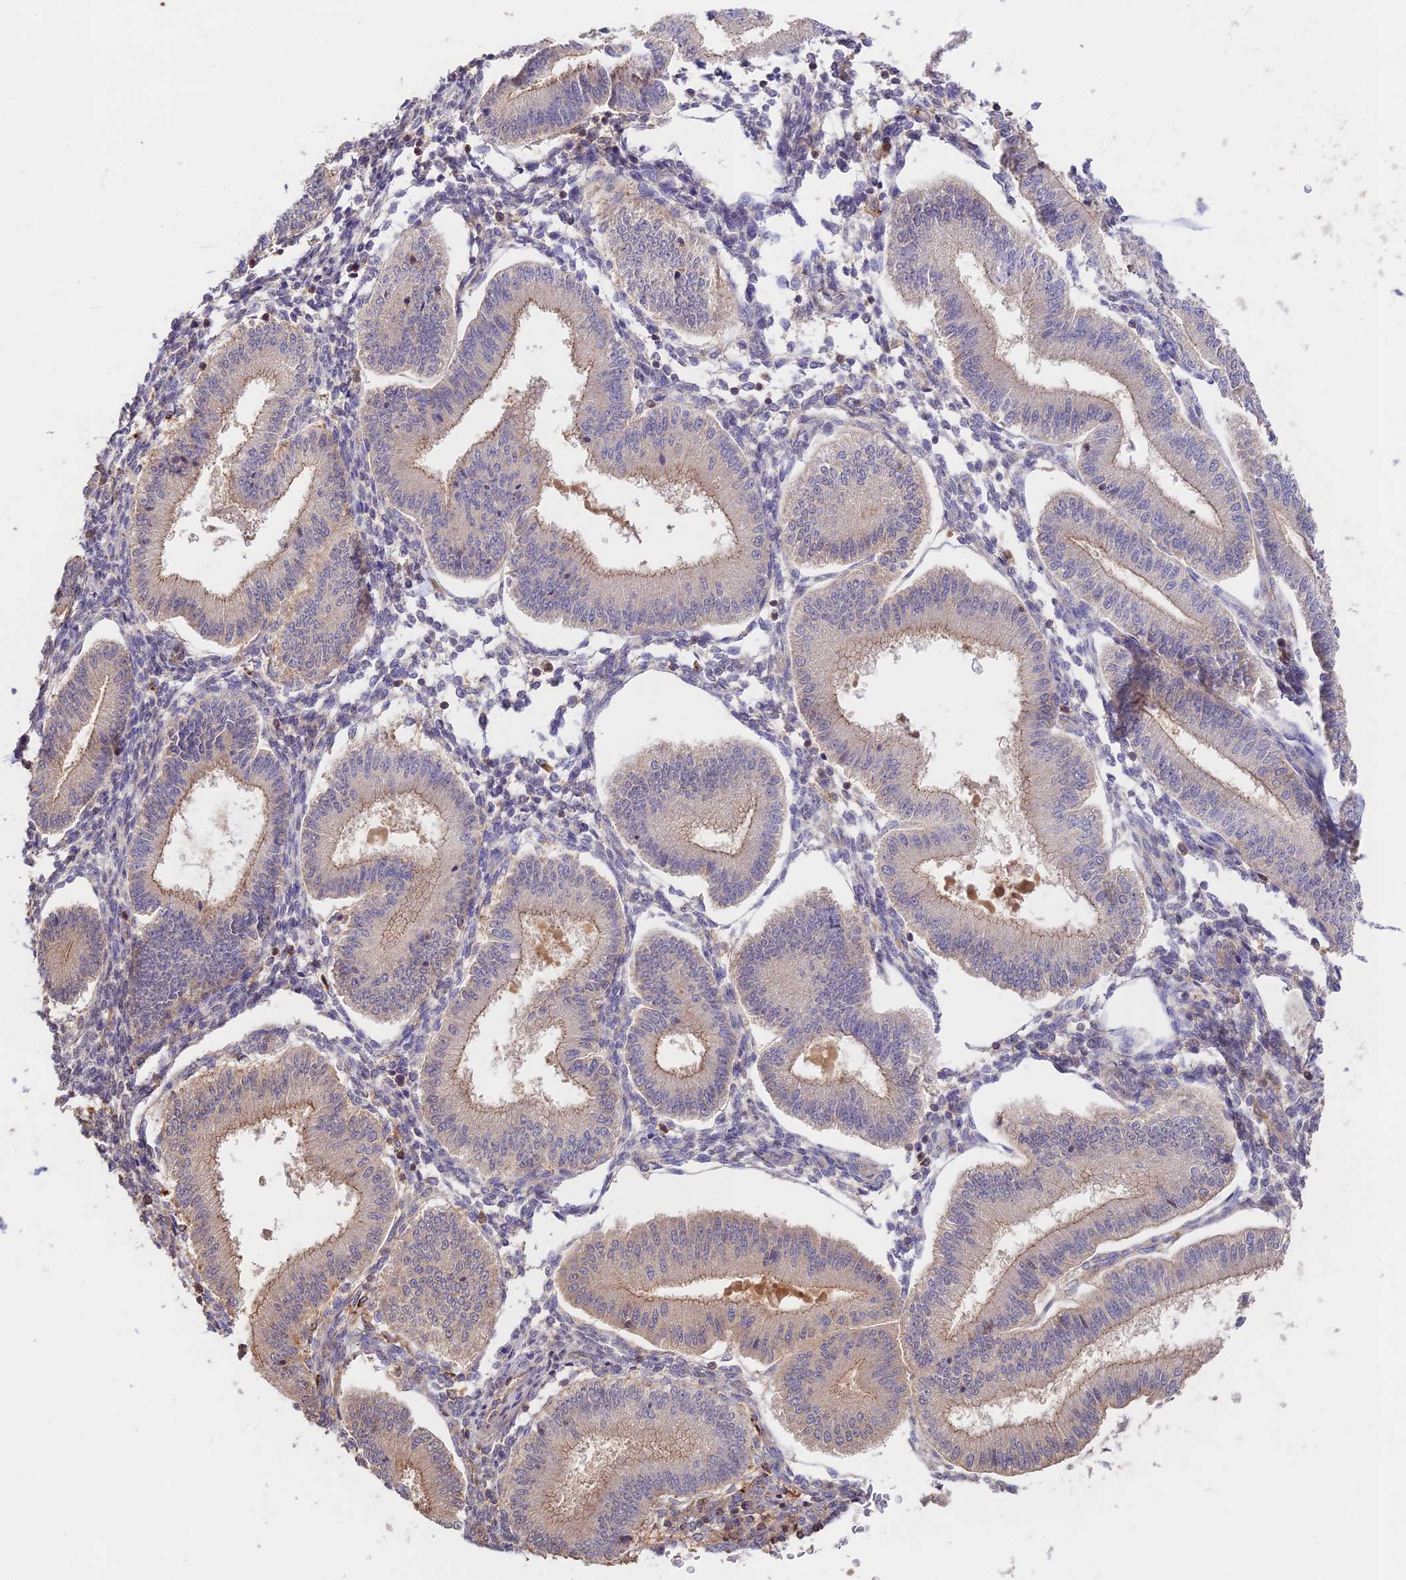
{"staining": {"intensity": "negative", "quantity": "none", "location": "none"}, "tissue": "endometrium", "cell_type": "Cells in endometrial stroma", "image_type": "normal", "snomed": [{"axis": "morphology", "description": "Normal tissue, NOS"}, {"axis": "topography", "description": "Endometrium"}], "caption": "Immunohistochemical staining of normal endometrium reveals no significant staining in cells in endometrial stroma. (Immunohistochemistry (ihc), brightfield microscopy, high magnification).", "gene": "CLCF1", "patient": {"sex": "female", "age": 39}}